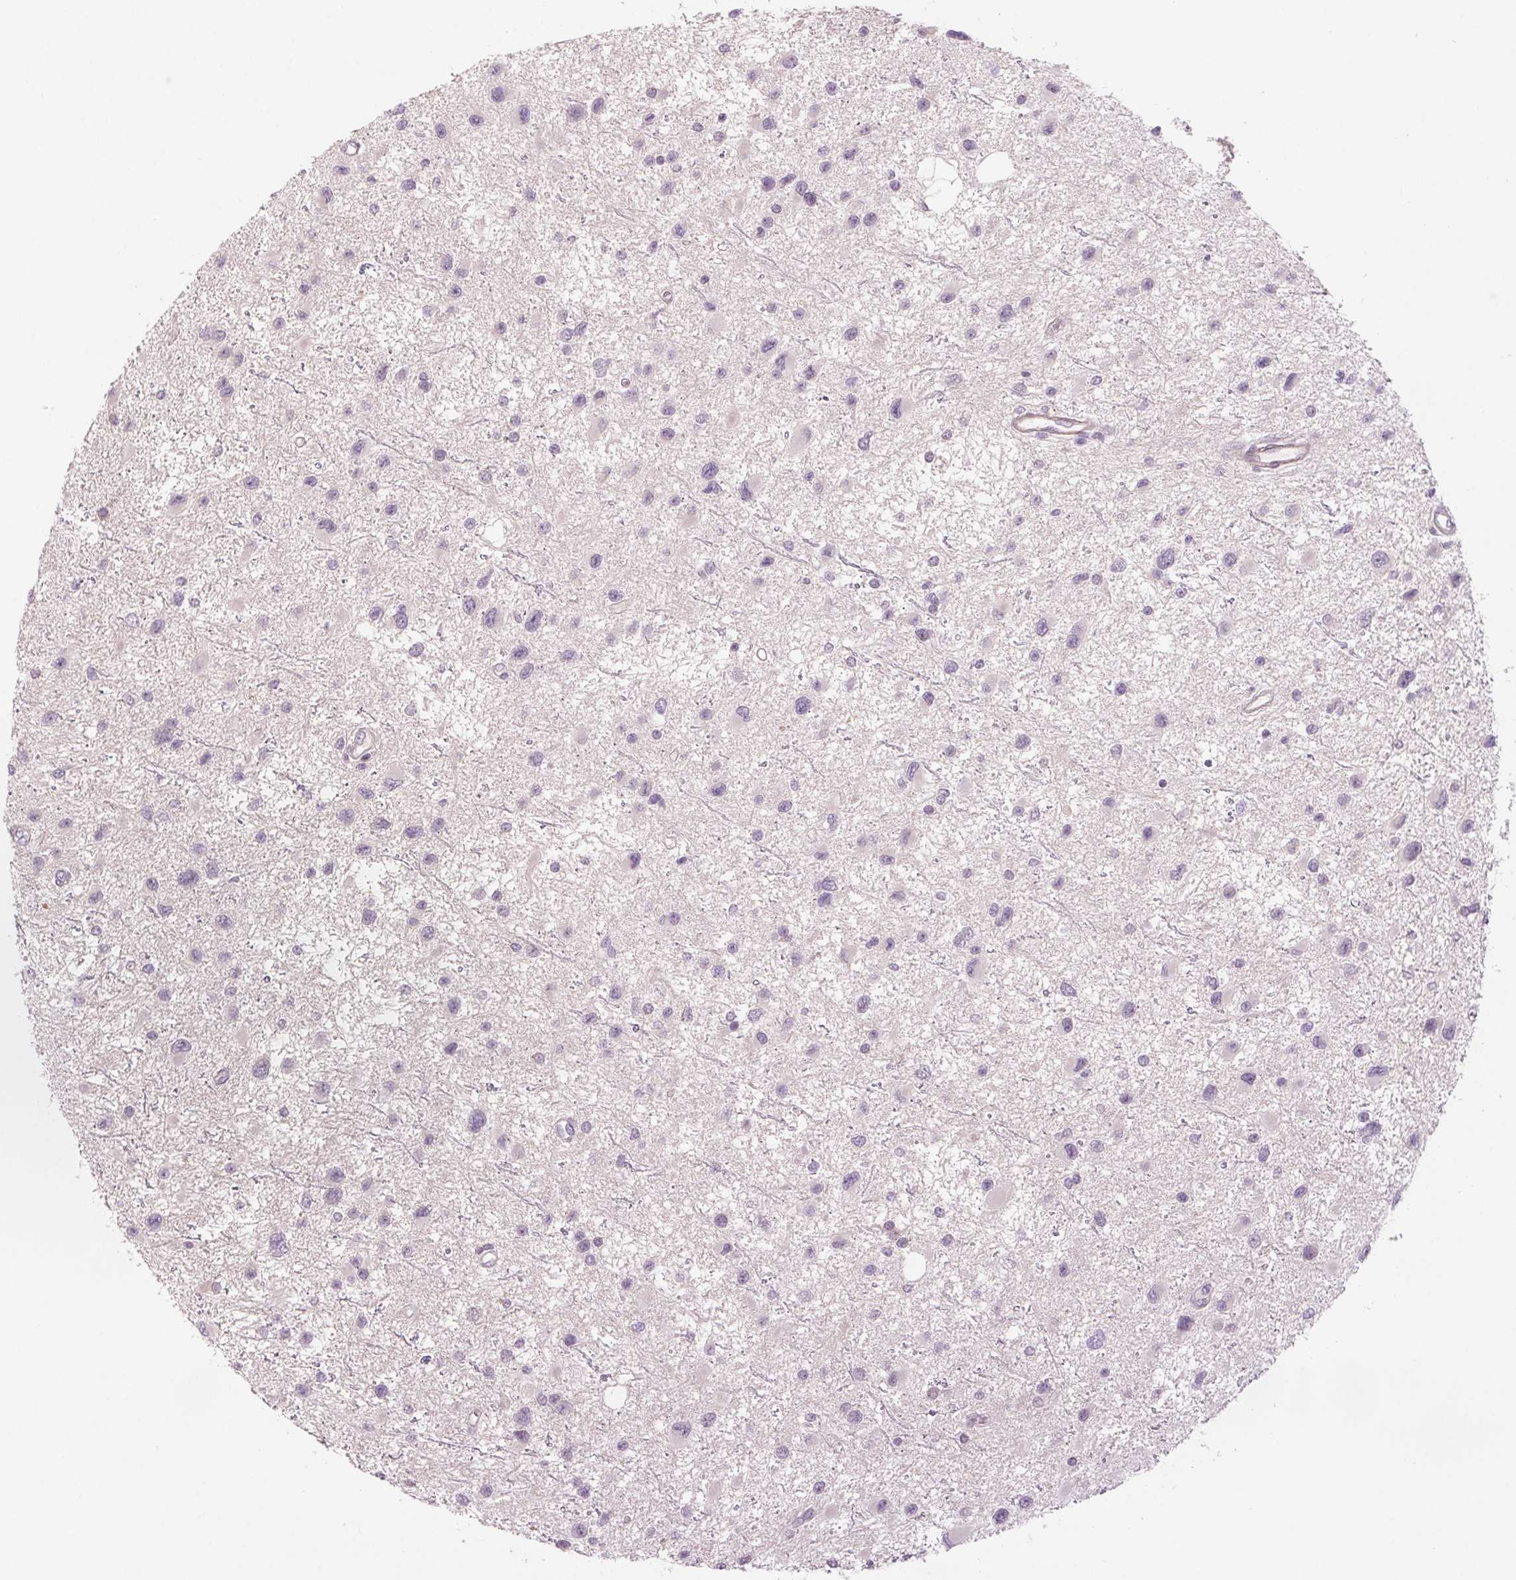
{"staining": {"intensity": "negative", "quantity": "none", "location": "none"}, "tissue": "glioma", "cell_type": "Tumor cells", "image_type": "cancer", "snomed": [{"axis": "morphology", "description": "Glioma, malignant, Low grade"}, {"axis": "topography", "description": "Brain"}], "caption": "There is no significant staining in tumor cells of malignant glioma (low-grade). The staining is performed using DAB brown chromogen with nuclei counter-stained in using hematoxylin.", "gene": "HHLA2", "patient": {"sex": "female", "age": 32}}